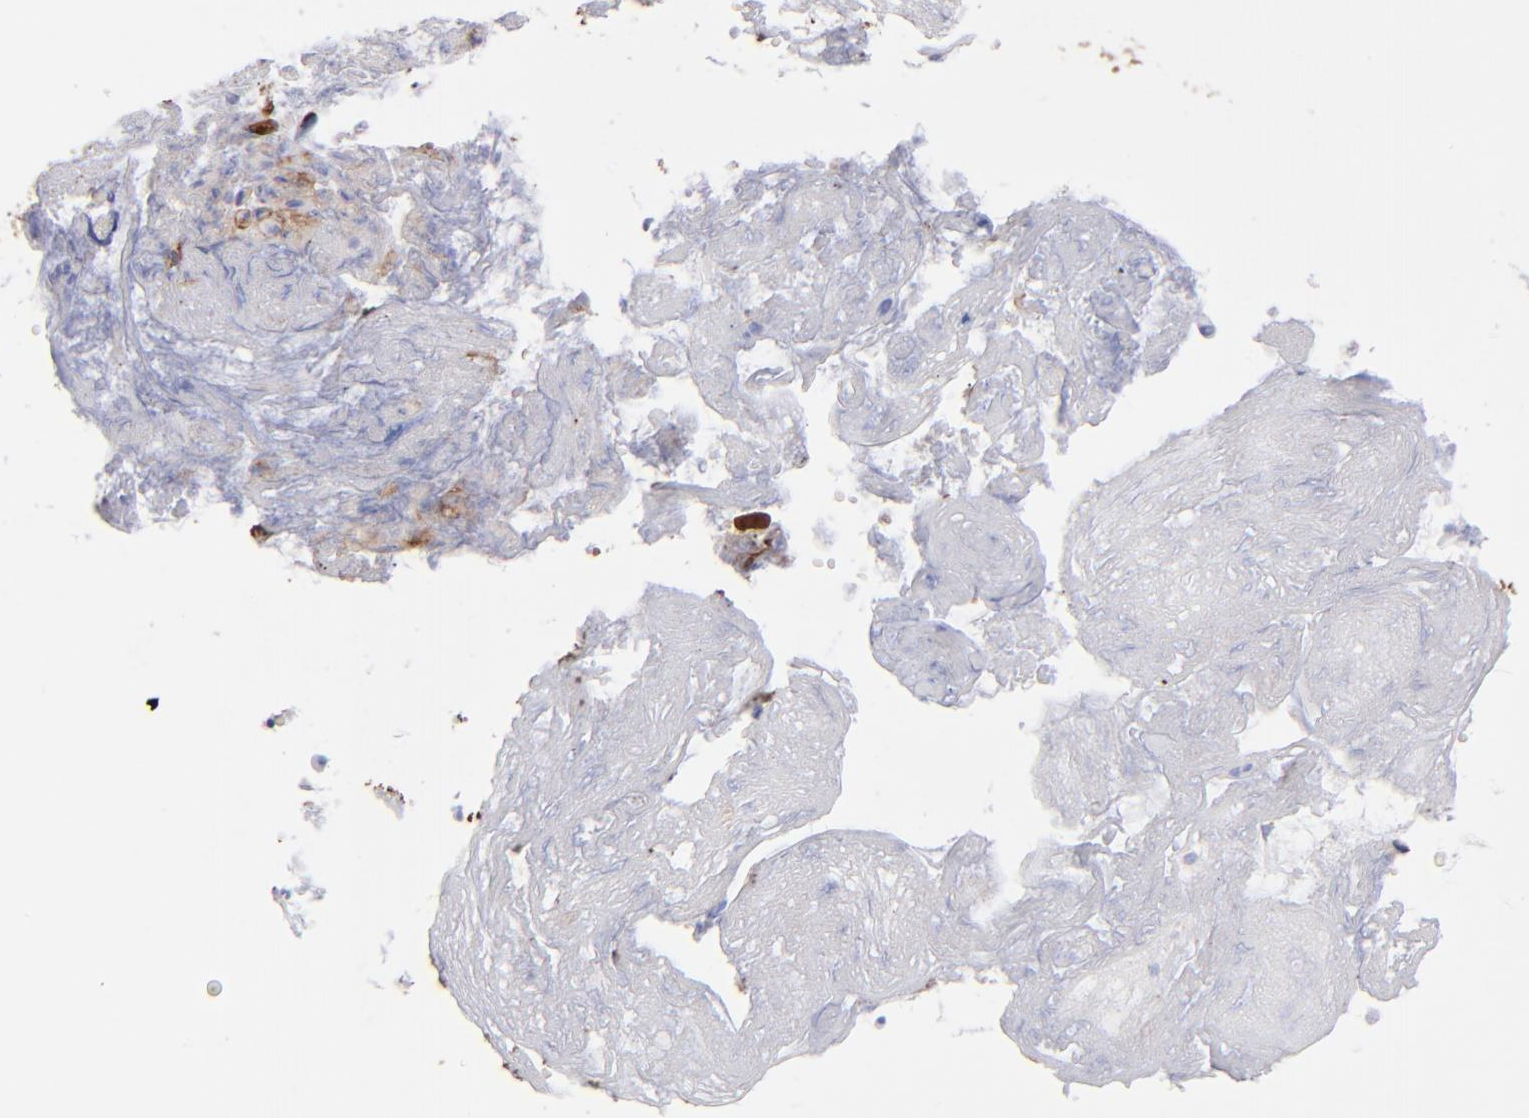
{"staining": {"intensity": "negative", "quantity": "none", "location": "none"}, "tissue": "ovarian cancer", "cell_type": "Tumor cells", "image_type": "cancer", "snomed": [{"axis": "morphology", "description": "Carcinoma, endometroid"}, {"axis": "topography", "description": "Ovary"}], "caption": "A high-resolution image shows IHC staining of endometroid carcinoma (ovarian), which shows no significant positivity in tumor cells. (Brightfield microscopy of DAB IHC at high magnification).", "gene": "AHNAK2", "patient": {"sex": "female", "age": 42}}